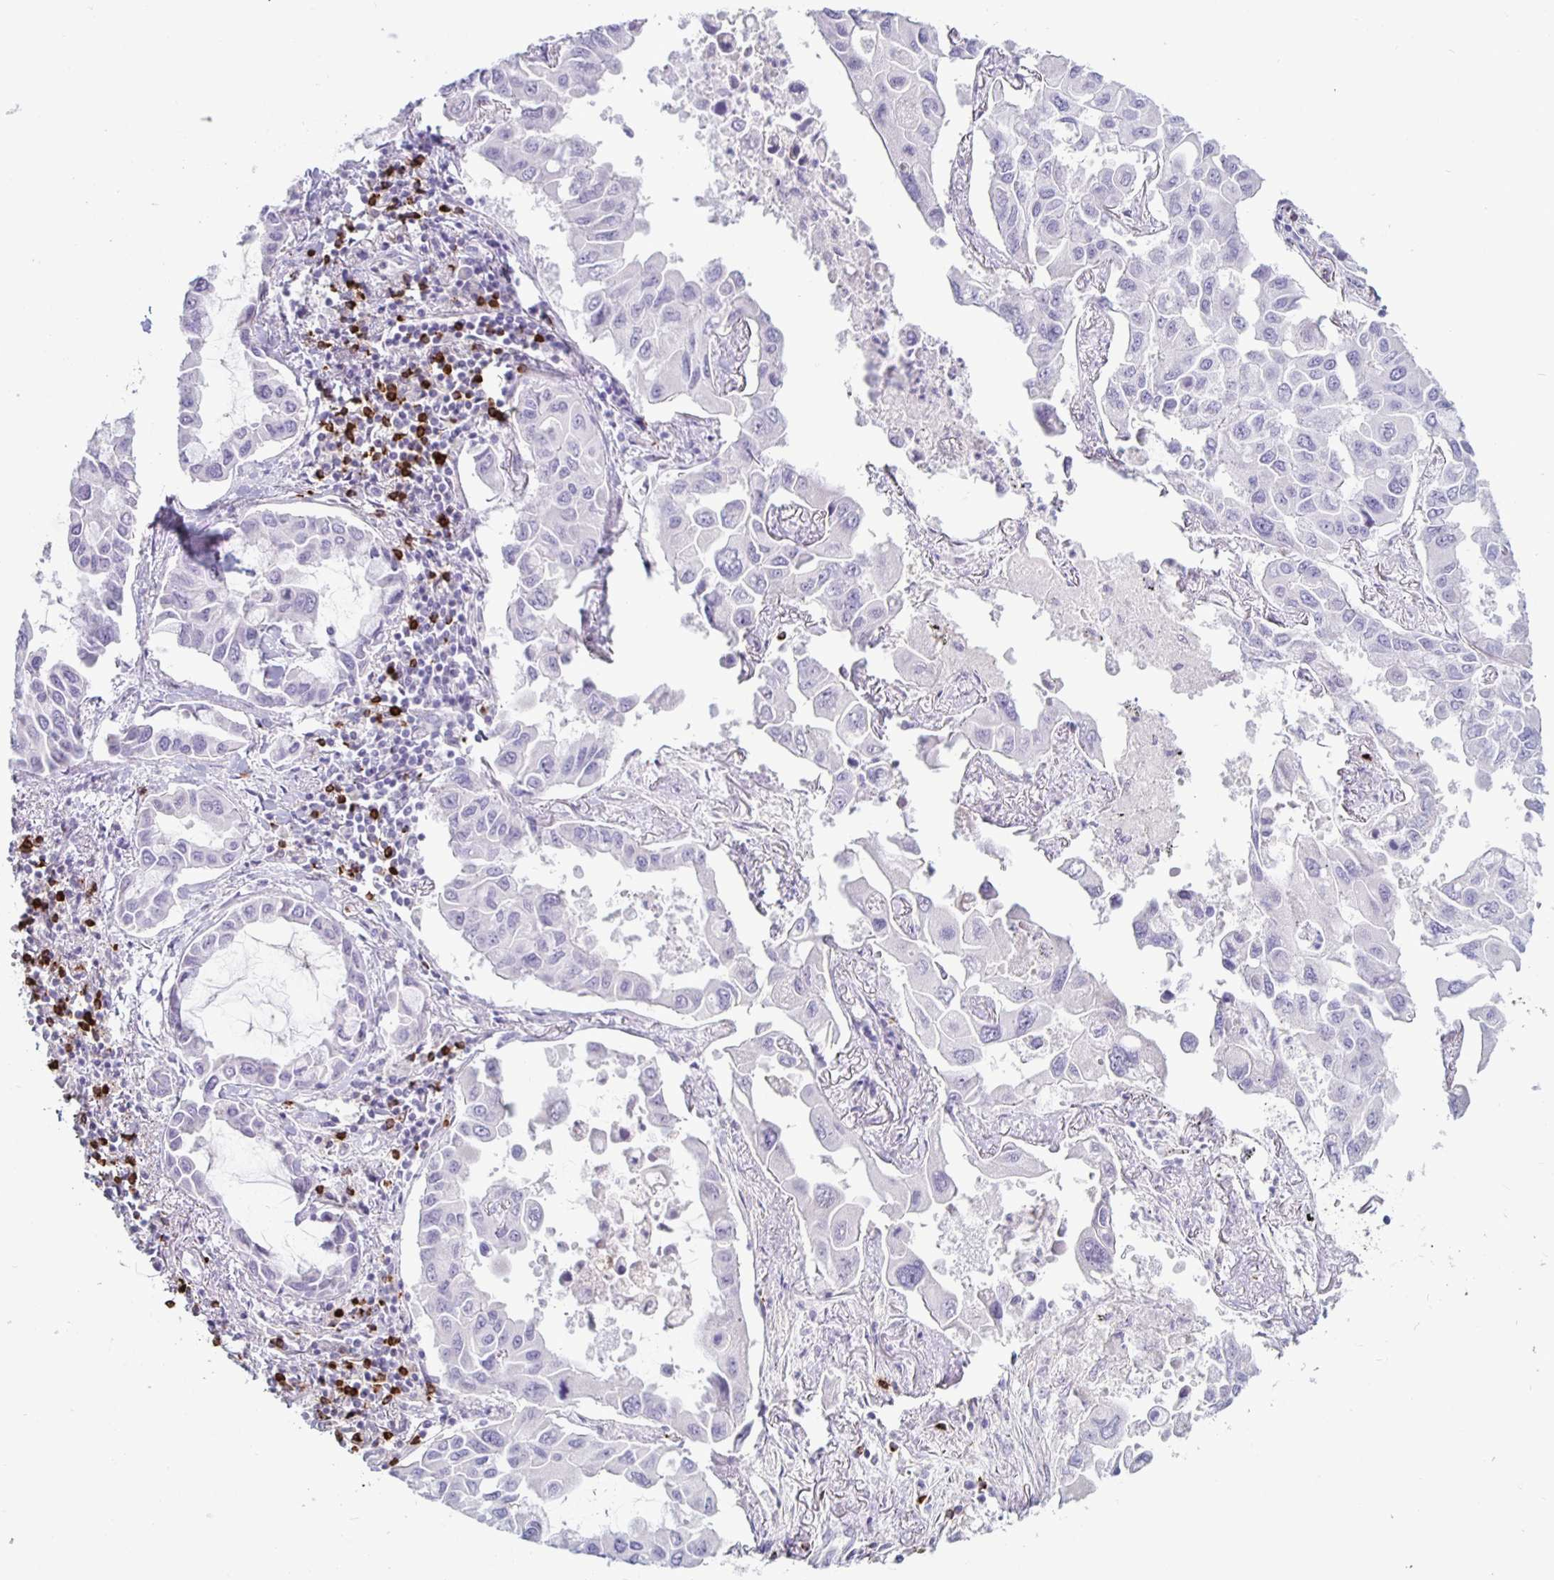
{"staining": {"intensity": "negative", "quantity": "none", "location": "none"}, "tissue": "lung cancer", "cell_type": "Tumor cells", "image_type": "cancer", "snomed": [{"axis": "morphology", "description": "Adenocarcinoma, NOS"}, {"axis": "topography", "description": "Lung"}], "caption": "This is an immunohistochemistry micrograph of lung cancer (adenocarcinoma). There is no staining in tumor cells.", "gene": "GZMK", "patient": {"sex": "male", "age": 64}}